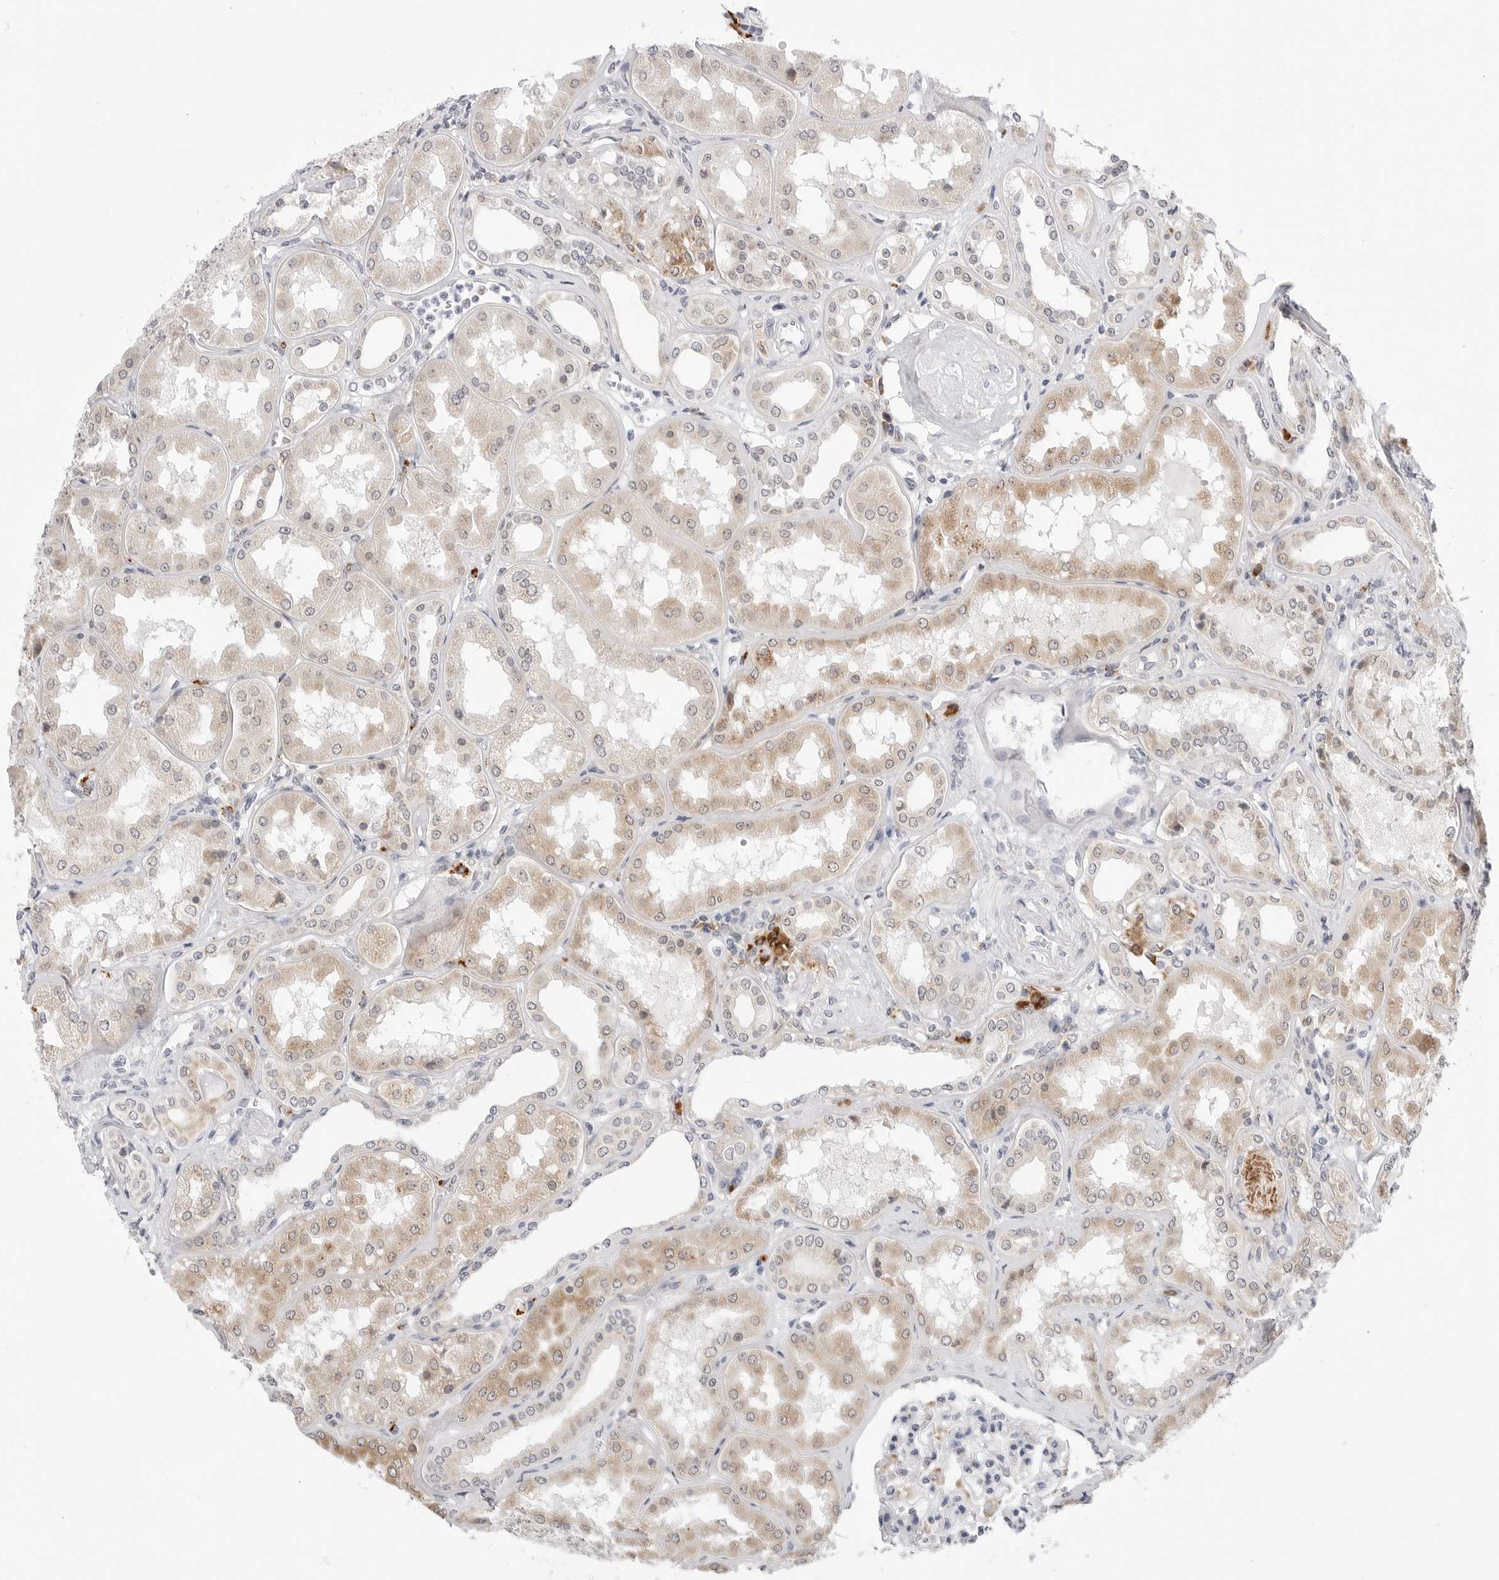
{"staining": {"intensity": "negative", "quantity": "none", "location": "none"}, "tissue": "kidney", "cell_type": "Cells in glomeruli", "image_type": "normal", "snomed": [{"axis": "morphology", "description": "Normal tissue, NOS"}, {"axis": "topography", "description": "Kidney"}], "caption": "Photomicrograph shows no significant protein positivity in cells in glomeruli of normal kidney. (Stains: DAB immunohistochemistry (IHC) with hematoxylin counter stain, Microscopy: brightfield microscopy at high magnification).", "gene": "RPN1", "patient": {"sex": "female", "age": 56}}